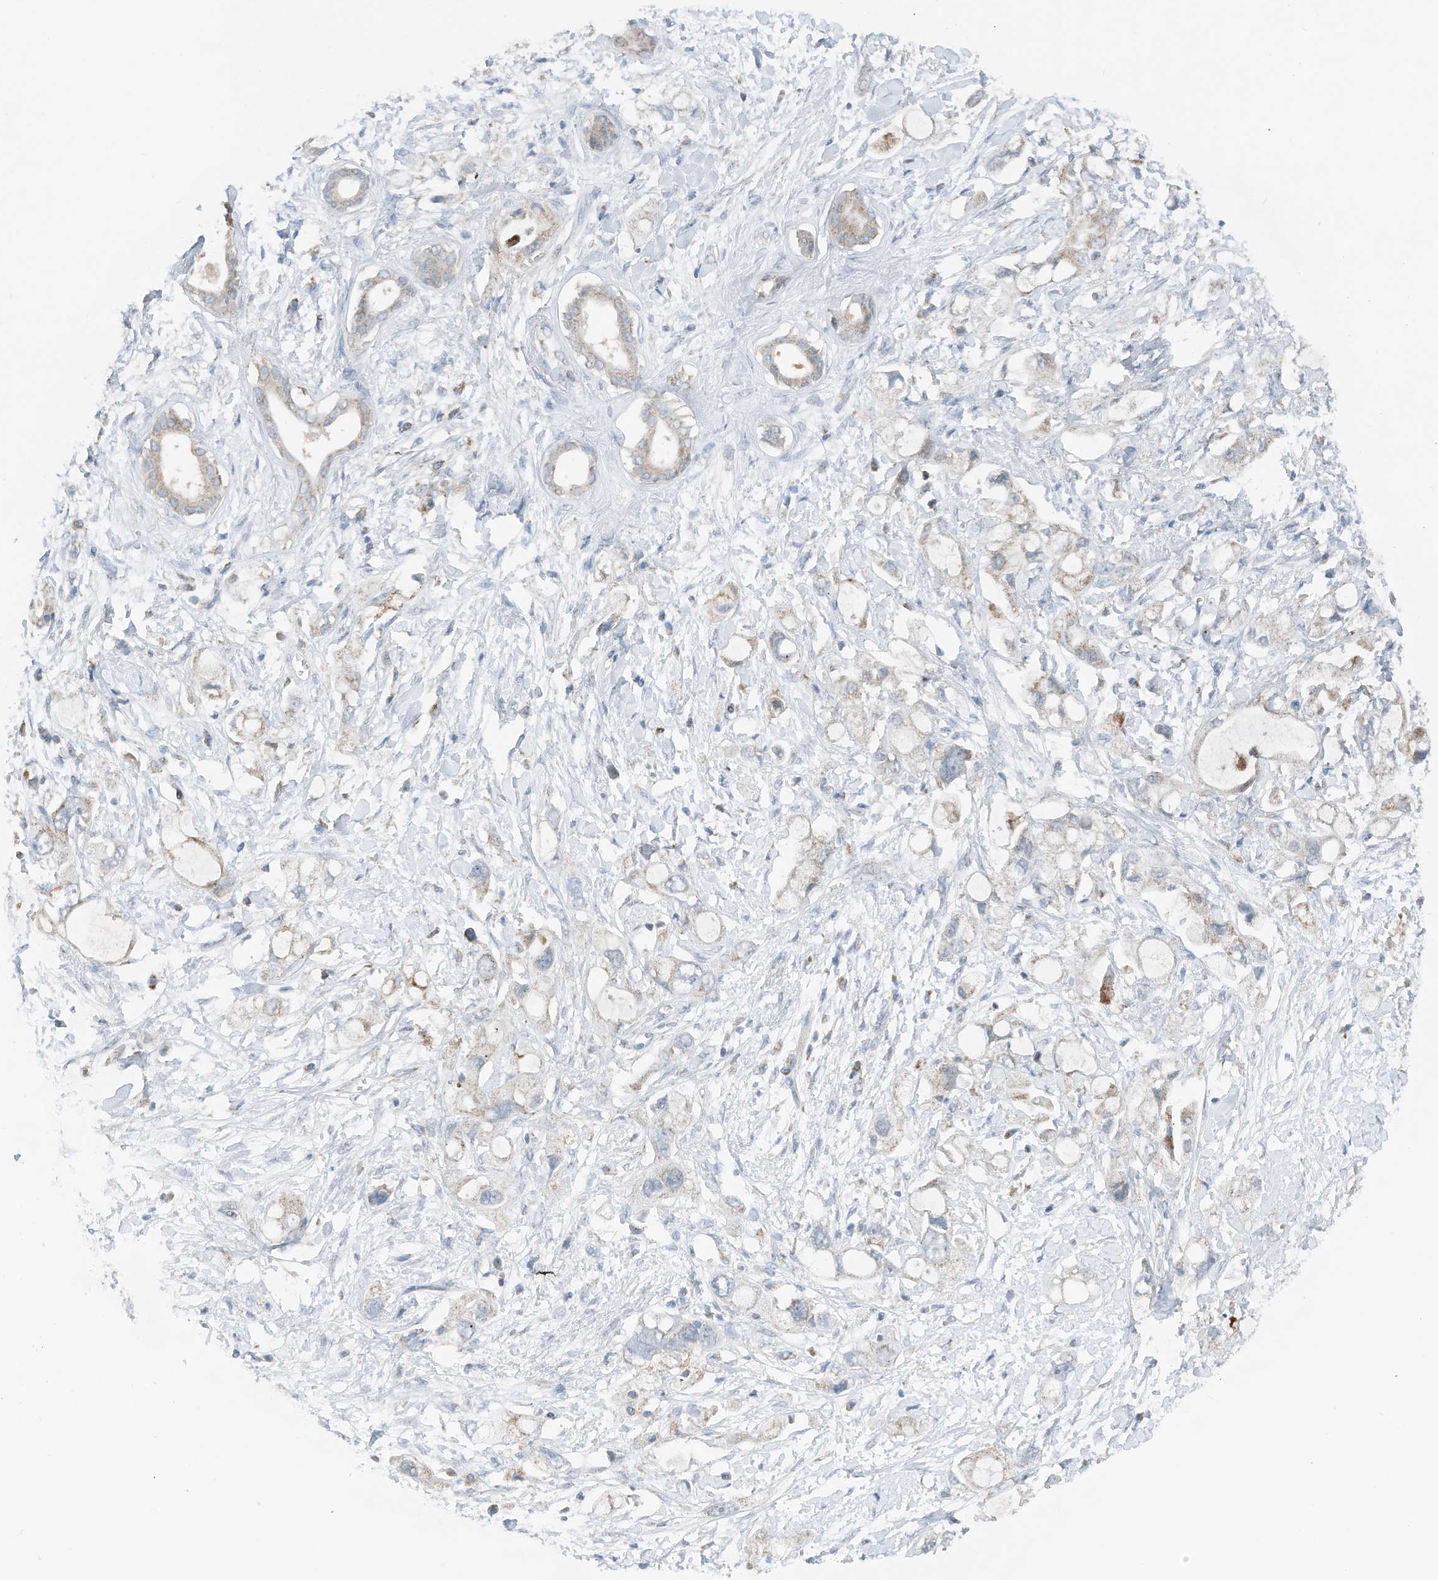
{"staining": {"intensity": "weak", "quantity": "<25%", "location": "cytoplasmic/membranous"}, "tissue": "pancreatic cancer", "cell_type": "Tumor cells", "image_type": "cancer", "snomed": [{"axis": "morphology", "description": "Adenocarcinoma, NOS"}, {"axis": "topography", "description": "Pancreas"}], "caption": "DAB (3,3'-diaminobenzidine) immunohistochemical staining of human pancreatic adenocarcinoma exhibits no significant positivity in tumor cells.", "gene": "RMND1", "patient": {"sex": "female", "age": 56}}